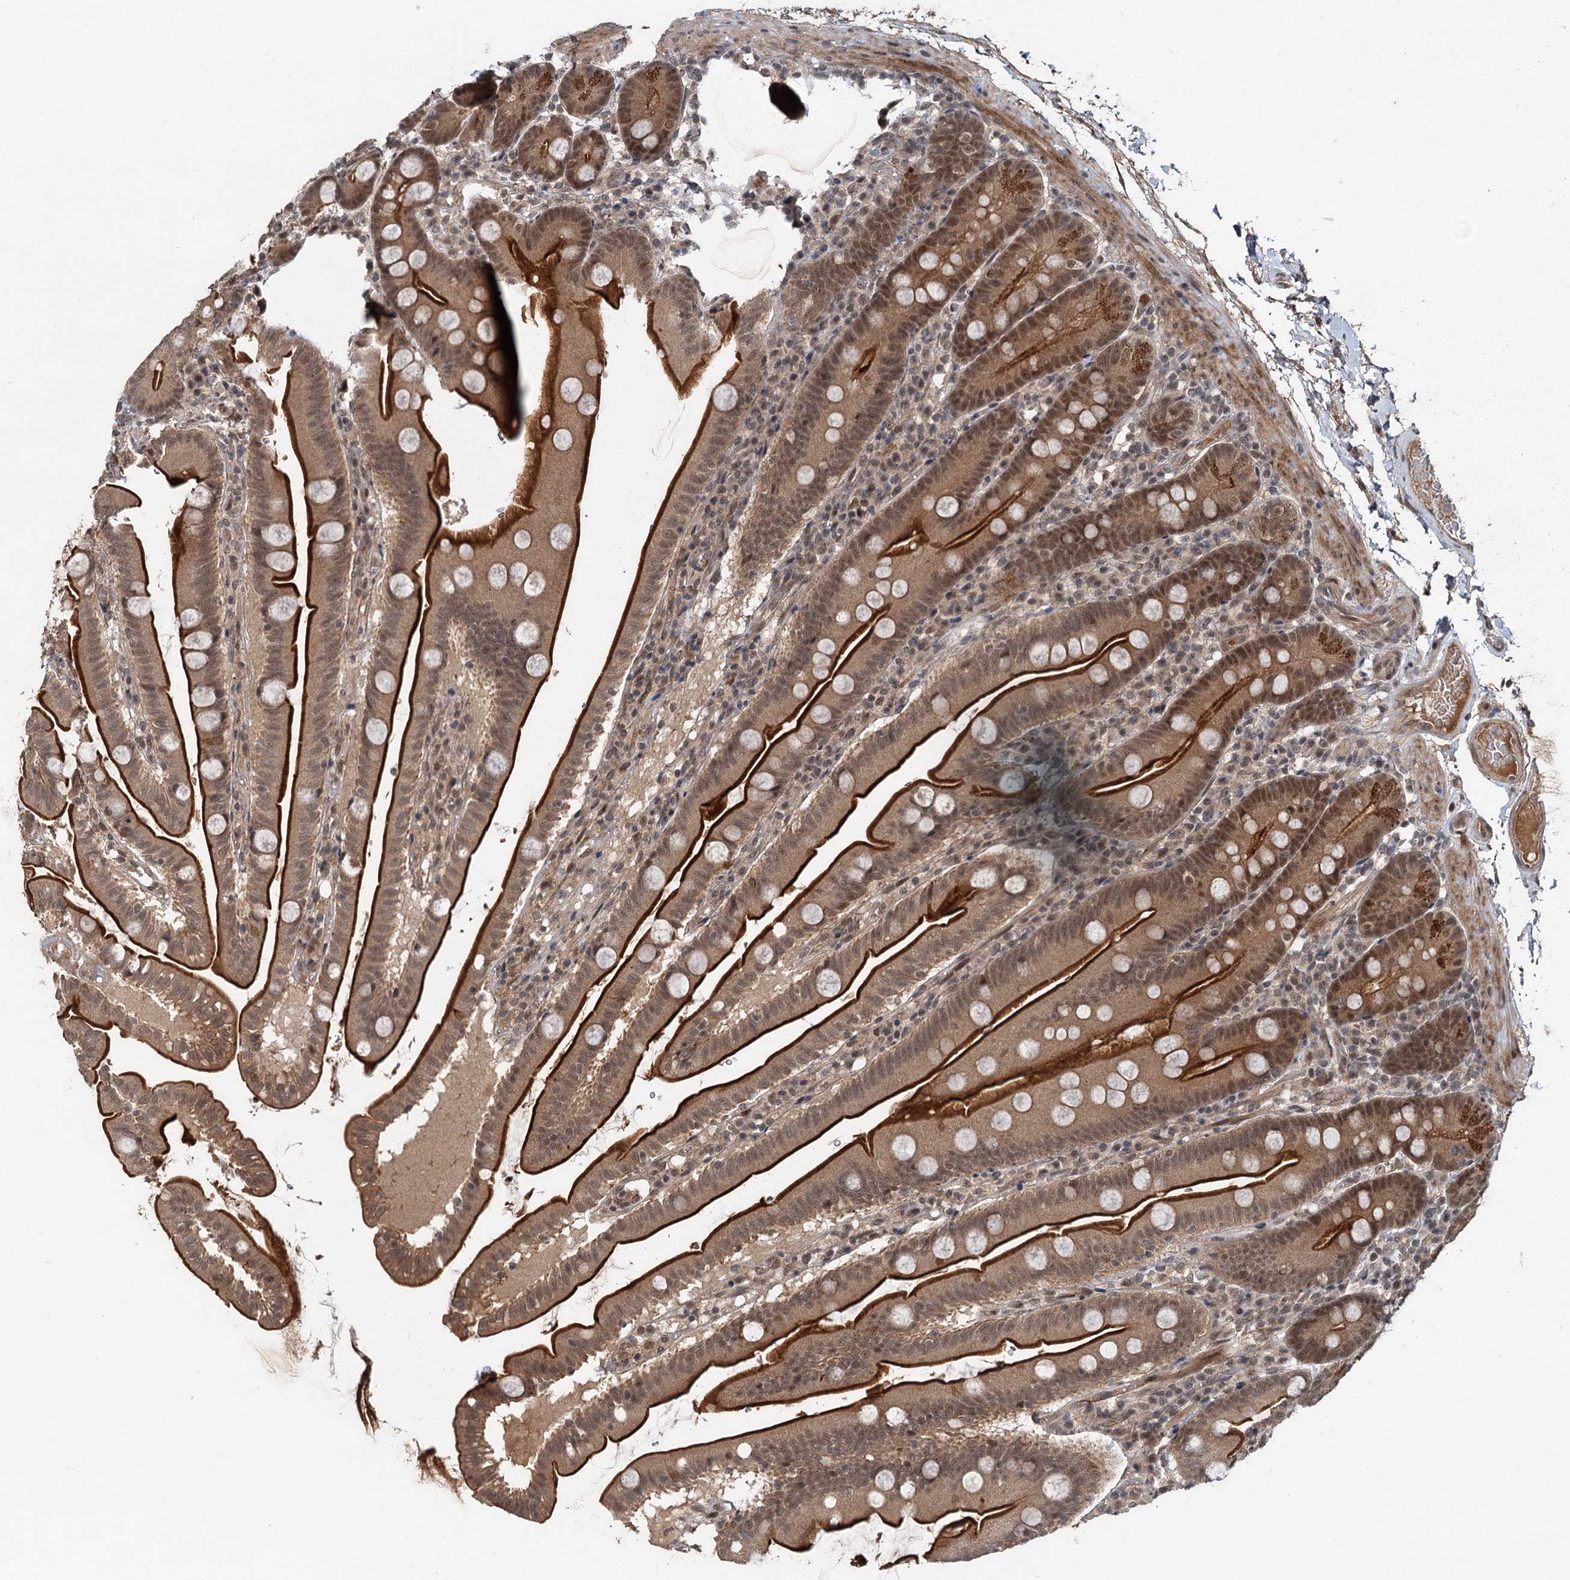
{"staining": {"intensity": "strong", "quantity": ">75%", "location": "cytoplasmic/membranous,nuclear"}, "tissue": "small intestine", "cell_type": "Glandular cells", "image_type": "normal", "snomed": [{"axis": "morphology", "description": "Normal tissue, NOS"}, {"axis": "topography", "description": "Small intestine"}], "caption": "Immunohistochemistry image of unremarkable small intestine stained for a protein (brown), which displays high levels of strong cytoplasmic/membranous,nuclear staining in approximately >75% of glandular cells.", "gene": "RITA1", "patient": {"sex": "female", "age": 68}}